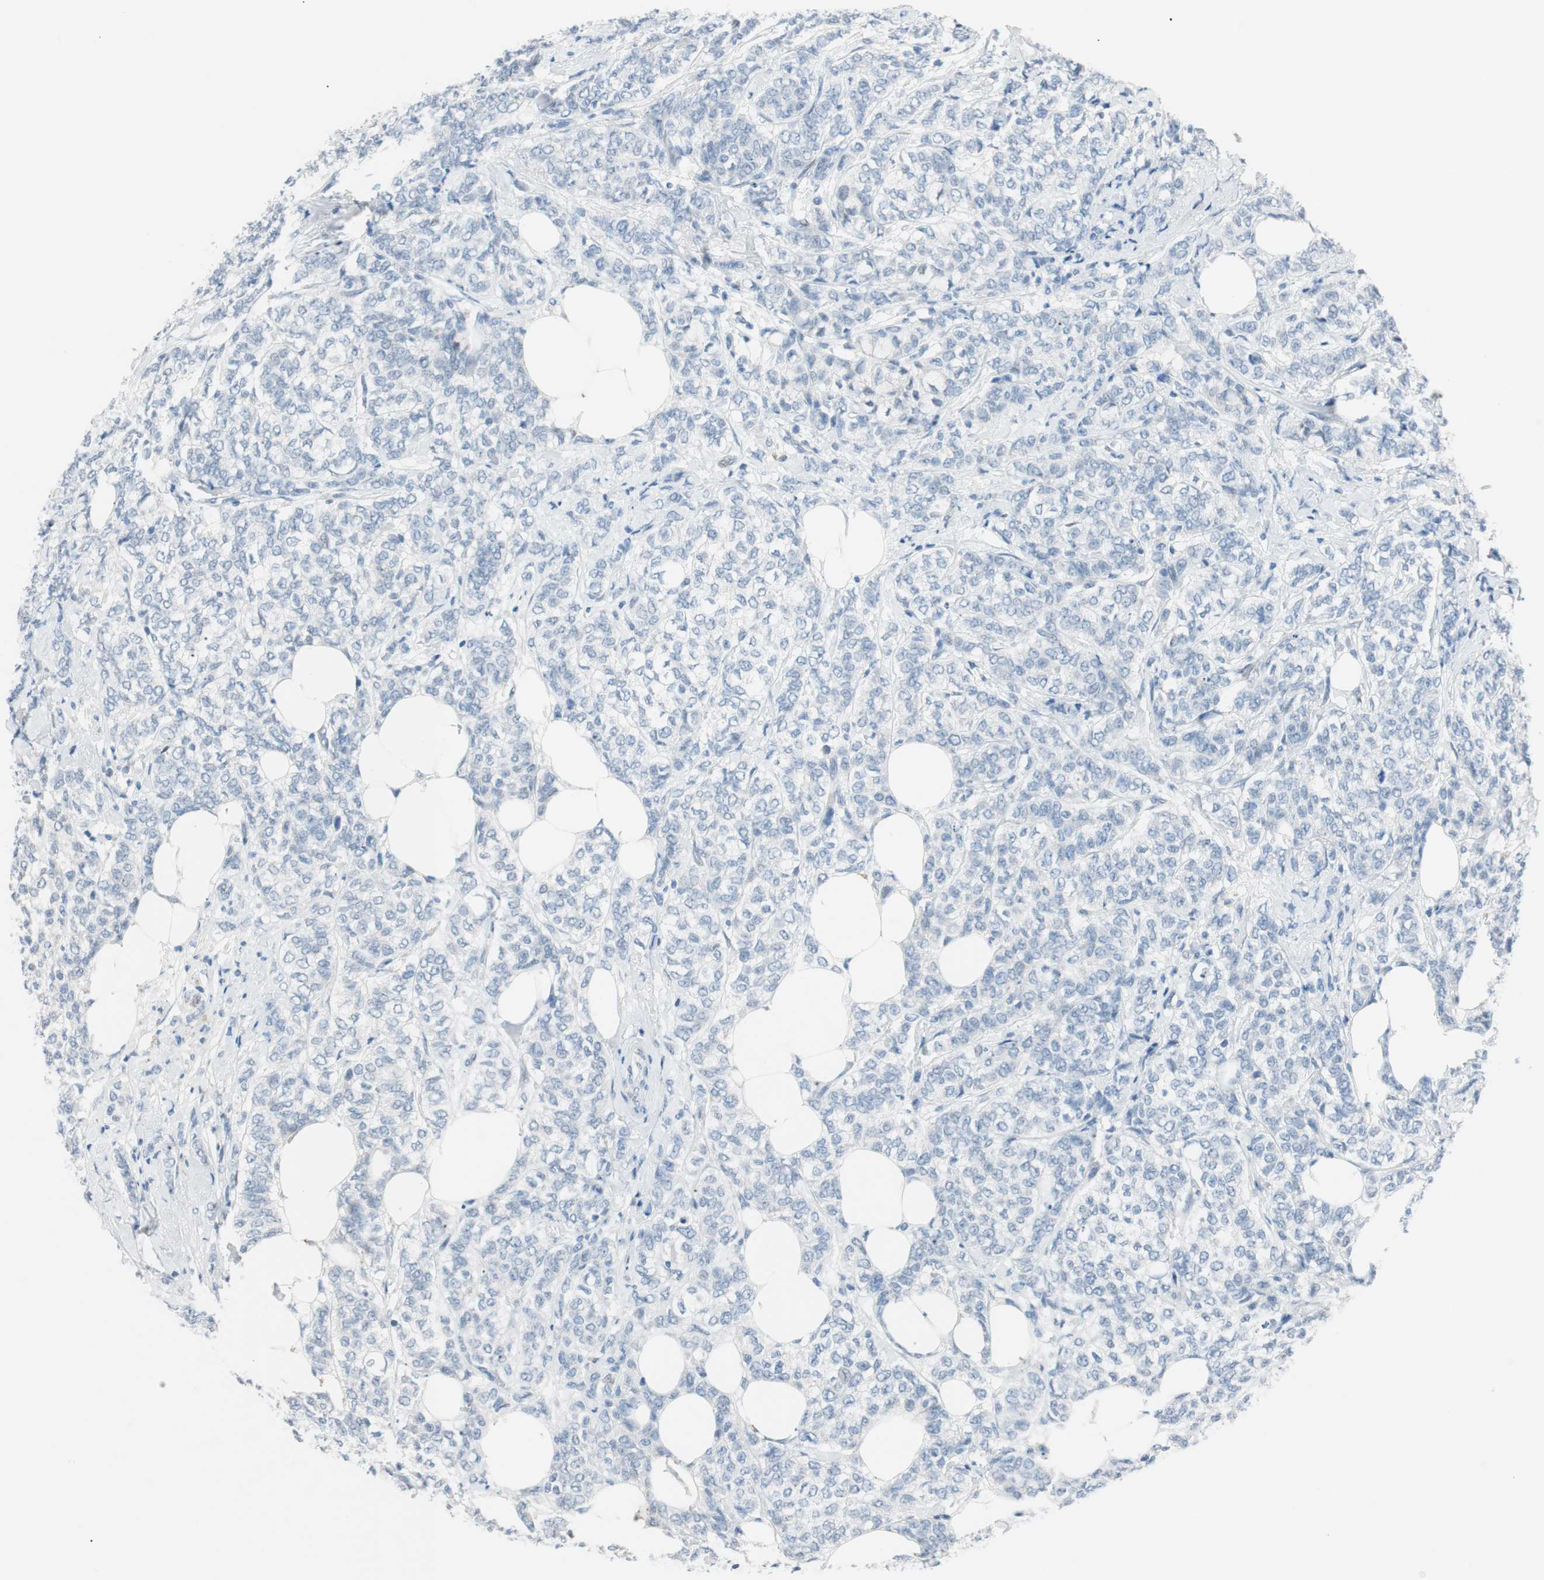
{"staining": {"intensity": "negative", "quantity": "none", "location": "none"}, "tissue": "breast cancer", "cell_type": "Tumor cells", "image_type": "cancer", "snomed": [{"axis": "morphology", "description": "Lobular carcinoma"}, {"axis": "topography", "description": "Breast"}], "caption": "An image of human breast cancer (lobular carcinoma) is negative for staining in tumor cells. The staining is performed using DAB brown chromogen with nuclei counter-stained in using hematoxylin.", "gene": "FOSL1", "patient": {"sex": "female", "age": 60}}